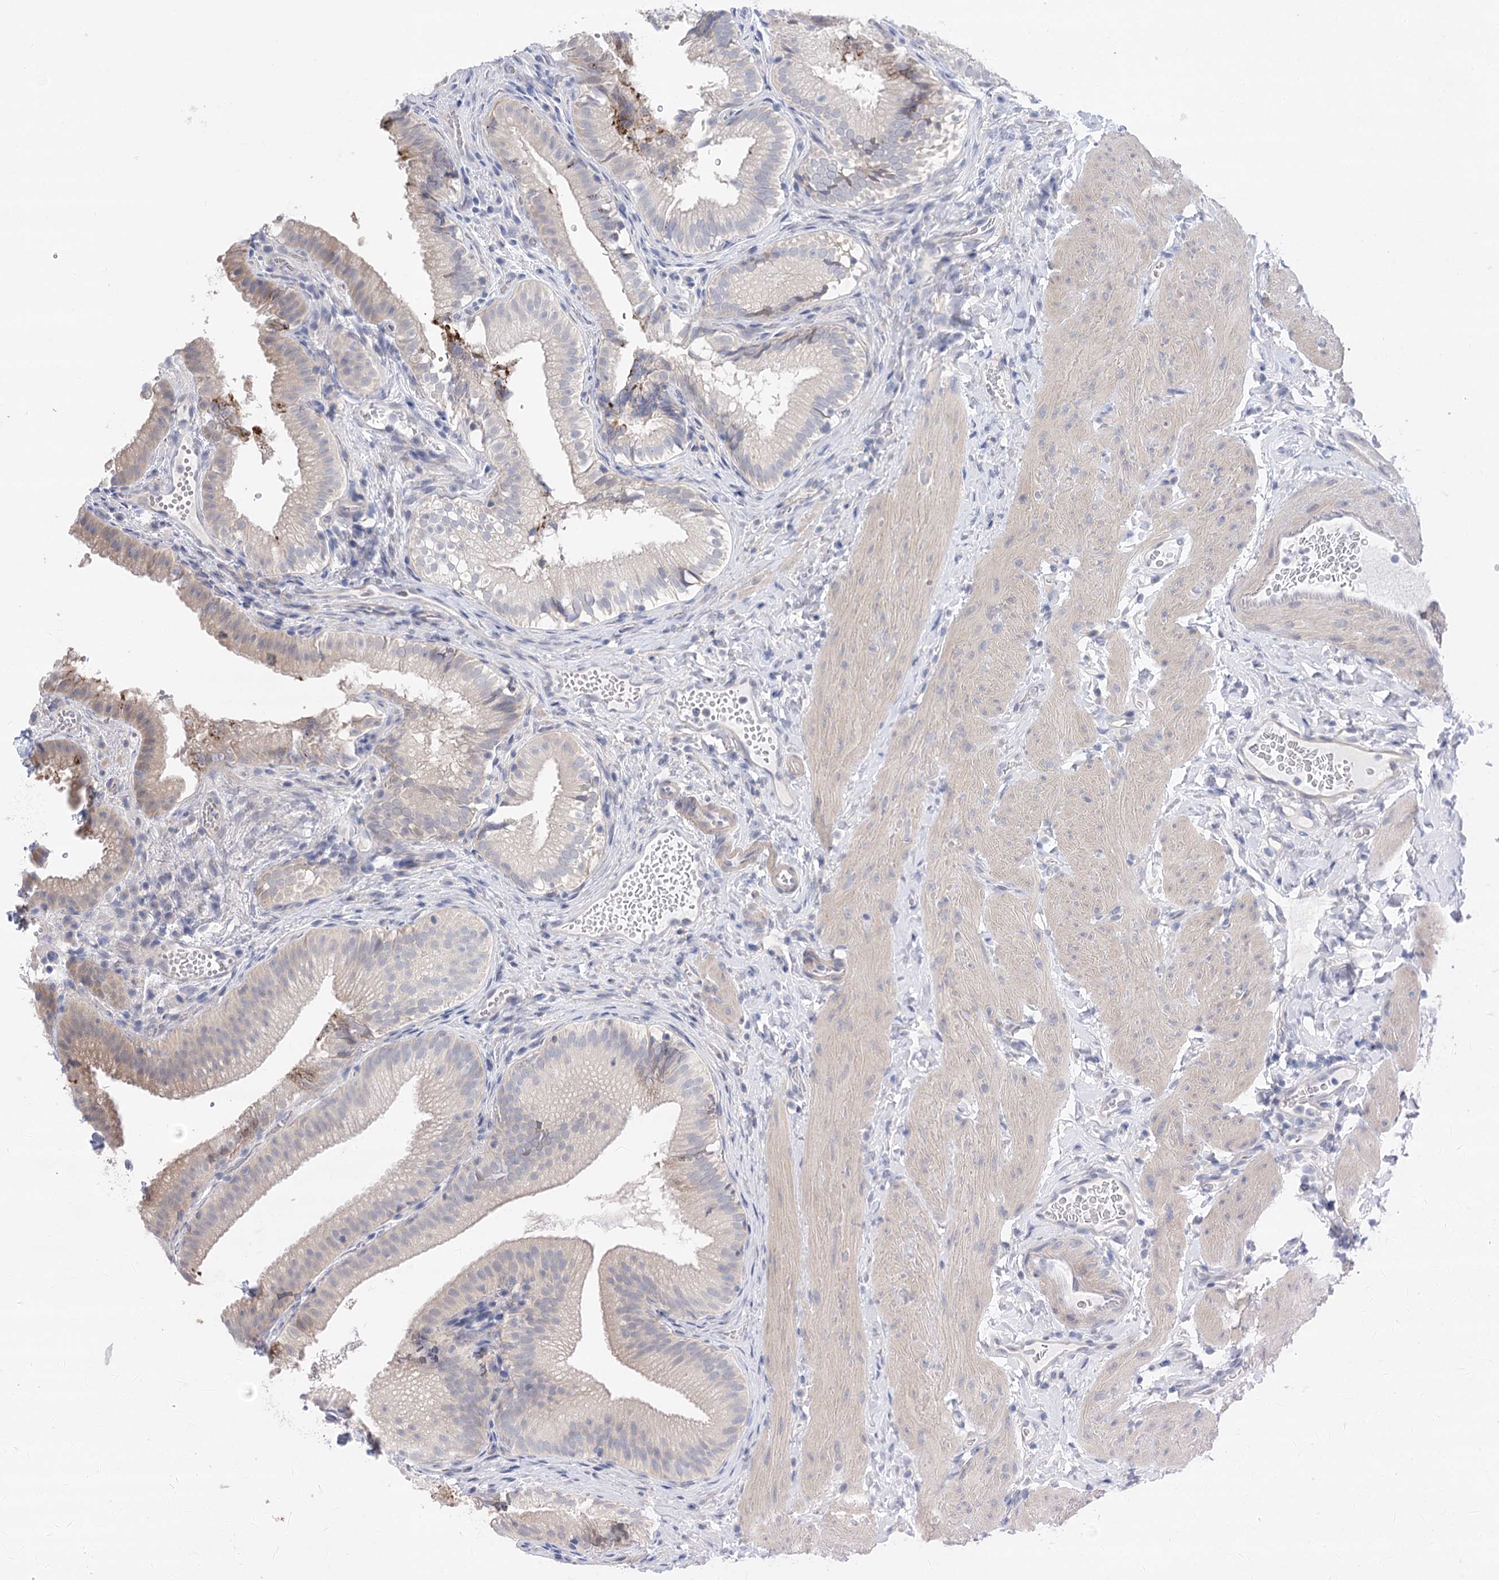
{"staining": {"intensity": "weak", "quantity": "25%-75%", "location": "cytoplasmic/membranous"}, "tissue": "gallbladder", "cell_type": "Glandular cells", "image_type": "normal", "snomed": [{"axis": "morphology", "description": "Normal tissue, NOS"}, {"axis": "topography", "description": "Gallbladder"}], "caption": "DAB (3,3'-diaminobenzidine) immunohistochemical staining of unremarkable gallbladder reveals weak cytoplasmic/membranous protein positivity in about 25%-75% of glandular cells.", "gene": "LALBA", "patient": {"sex": "female", "age": 30}}